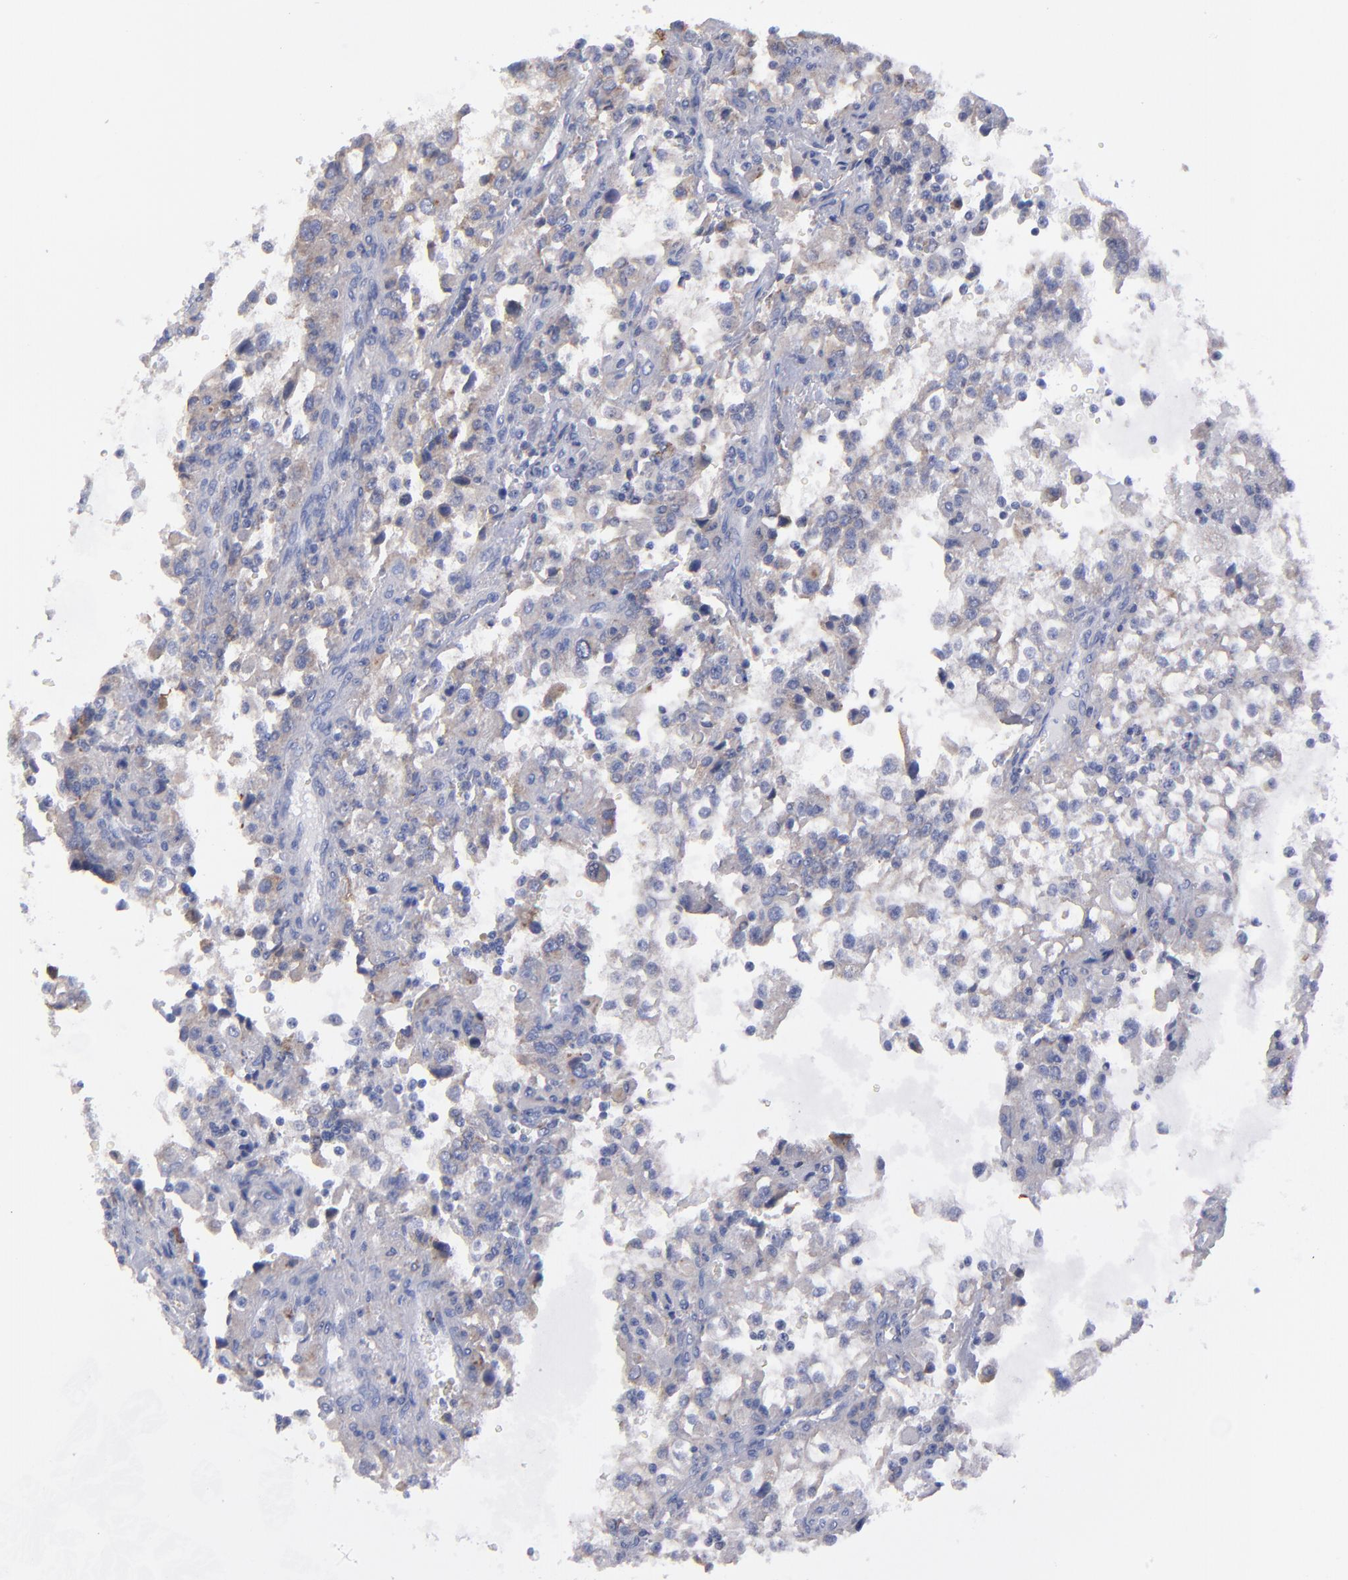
{"staining": {"intensity": "weak", "quantity": "<25%", "location": "cytoplasmic/membranous"}, "tissue": "renal cancer", "cell_type": "Tumor cells", "image_type": "cancer", "snomed": [{"axis": "morphology", "description": "Adenocarcinoma, NOS"}, {"axis": "topography", "description": "Kidney"}], "caption": "Protein analysis of adenocarcinoma (renal) reveals no significant expression in tumor cells.", "gene": "MFGE8", "patient": {"sex": "female", "age": 52}}